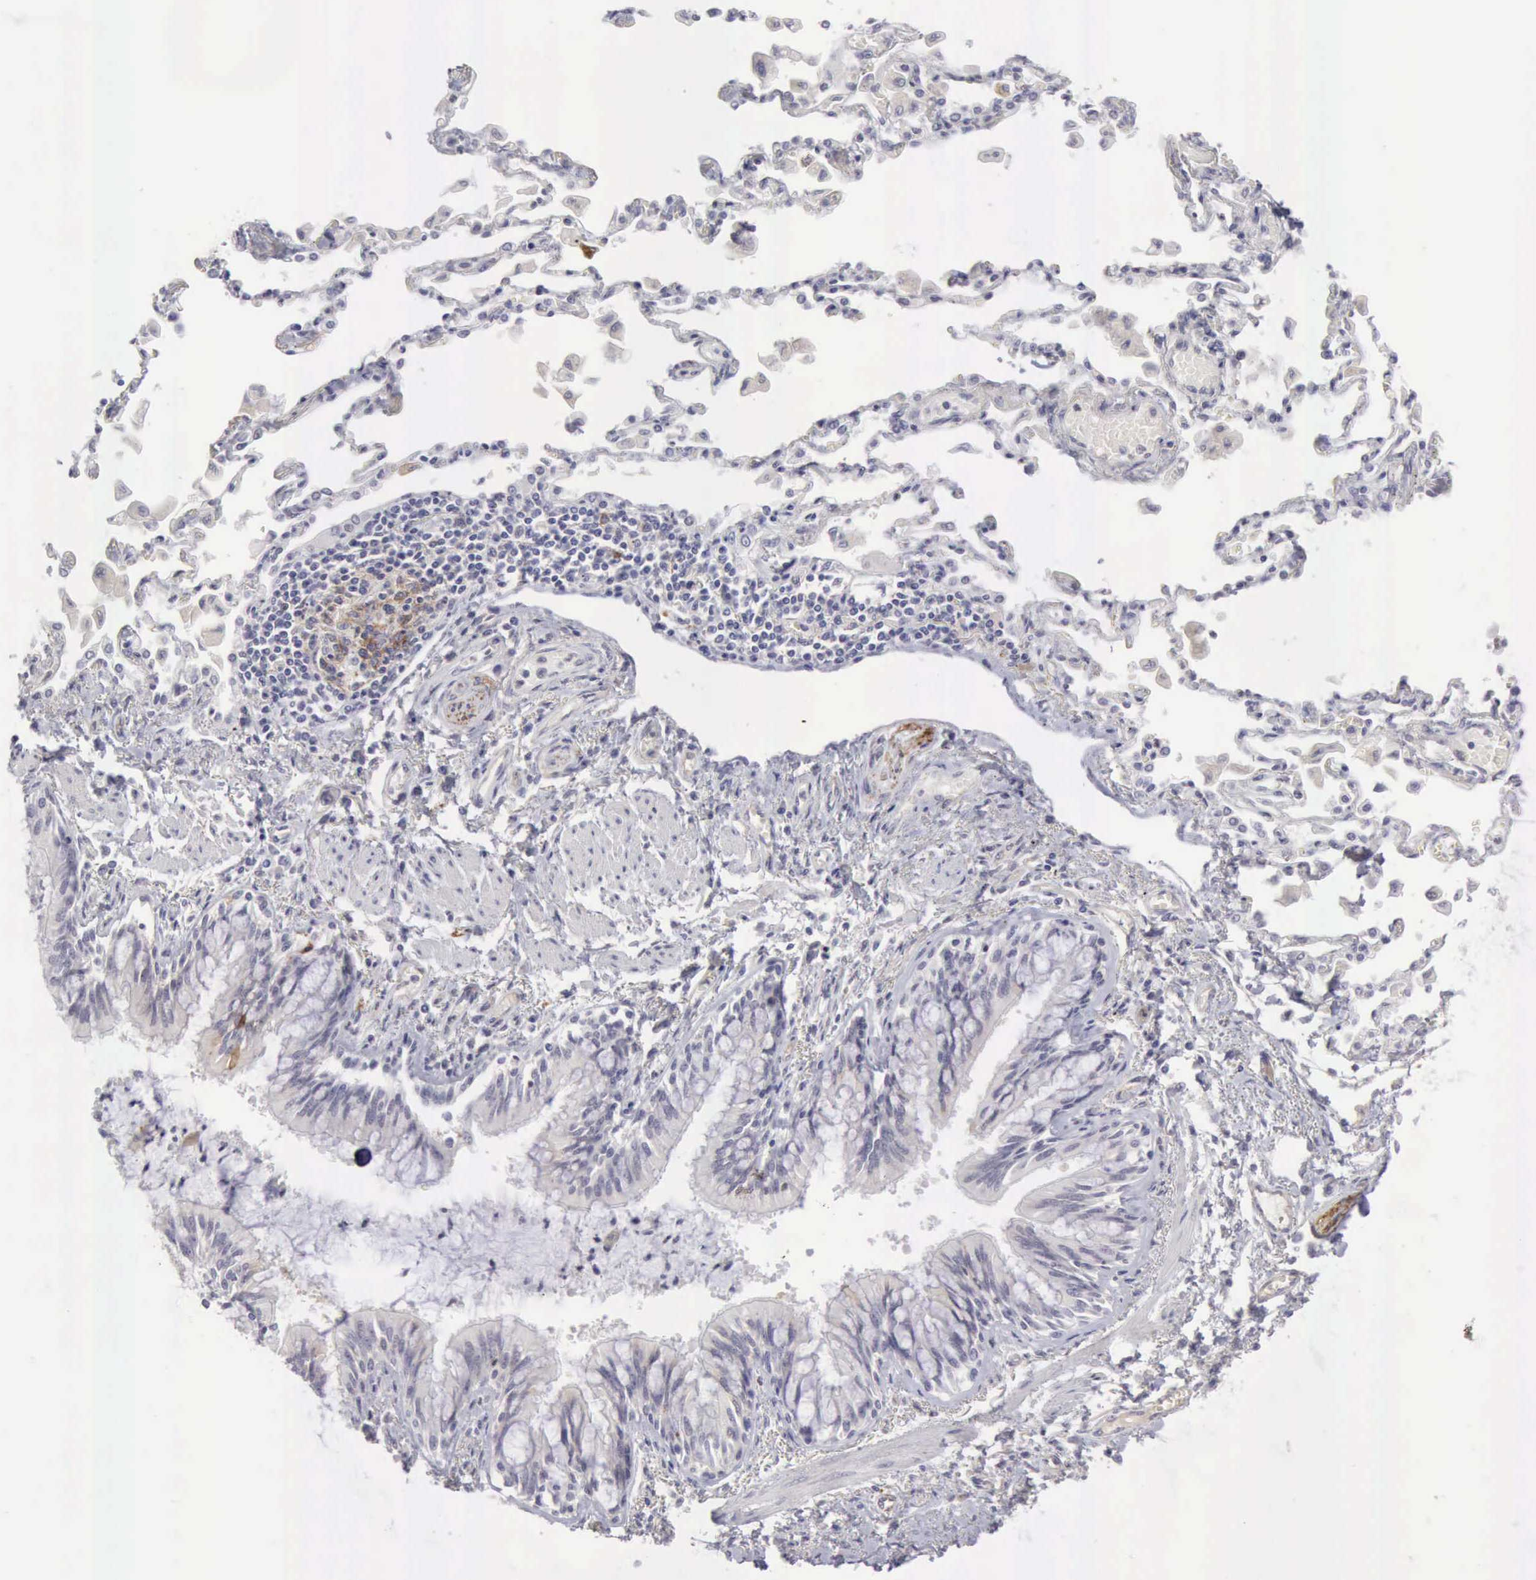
{"staining": {"intensity": "negative", "quantity": "none", "location": "none"}, "tissue": "adipose tissue", "cell_type": "Adipocytes", "image_type": "normal", "snomed": [{"axis": "morphology", "description": "Normal tissue, NOS"}, {"axis": "morphology", "description": "Adenocarcinoma, NOS"}, {"axis": "topography", "description": "Cartilage tissue"}, {"axis": "topography", "description": "Lung"}], "caption": "This is a micrograph of IHC staining of benign adipose tissue, which shows no expression in adipocytes. (DAB immunohistochemistry (IHC) visualized using brightfield microscopy, high magnification).", "gene": "TFRC", "patient": {"sex": "female", "age": 67}}